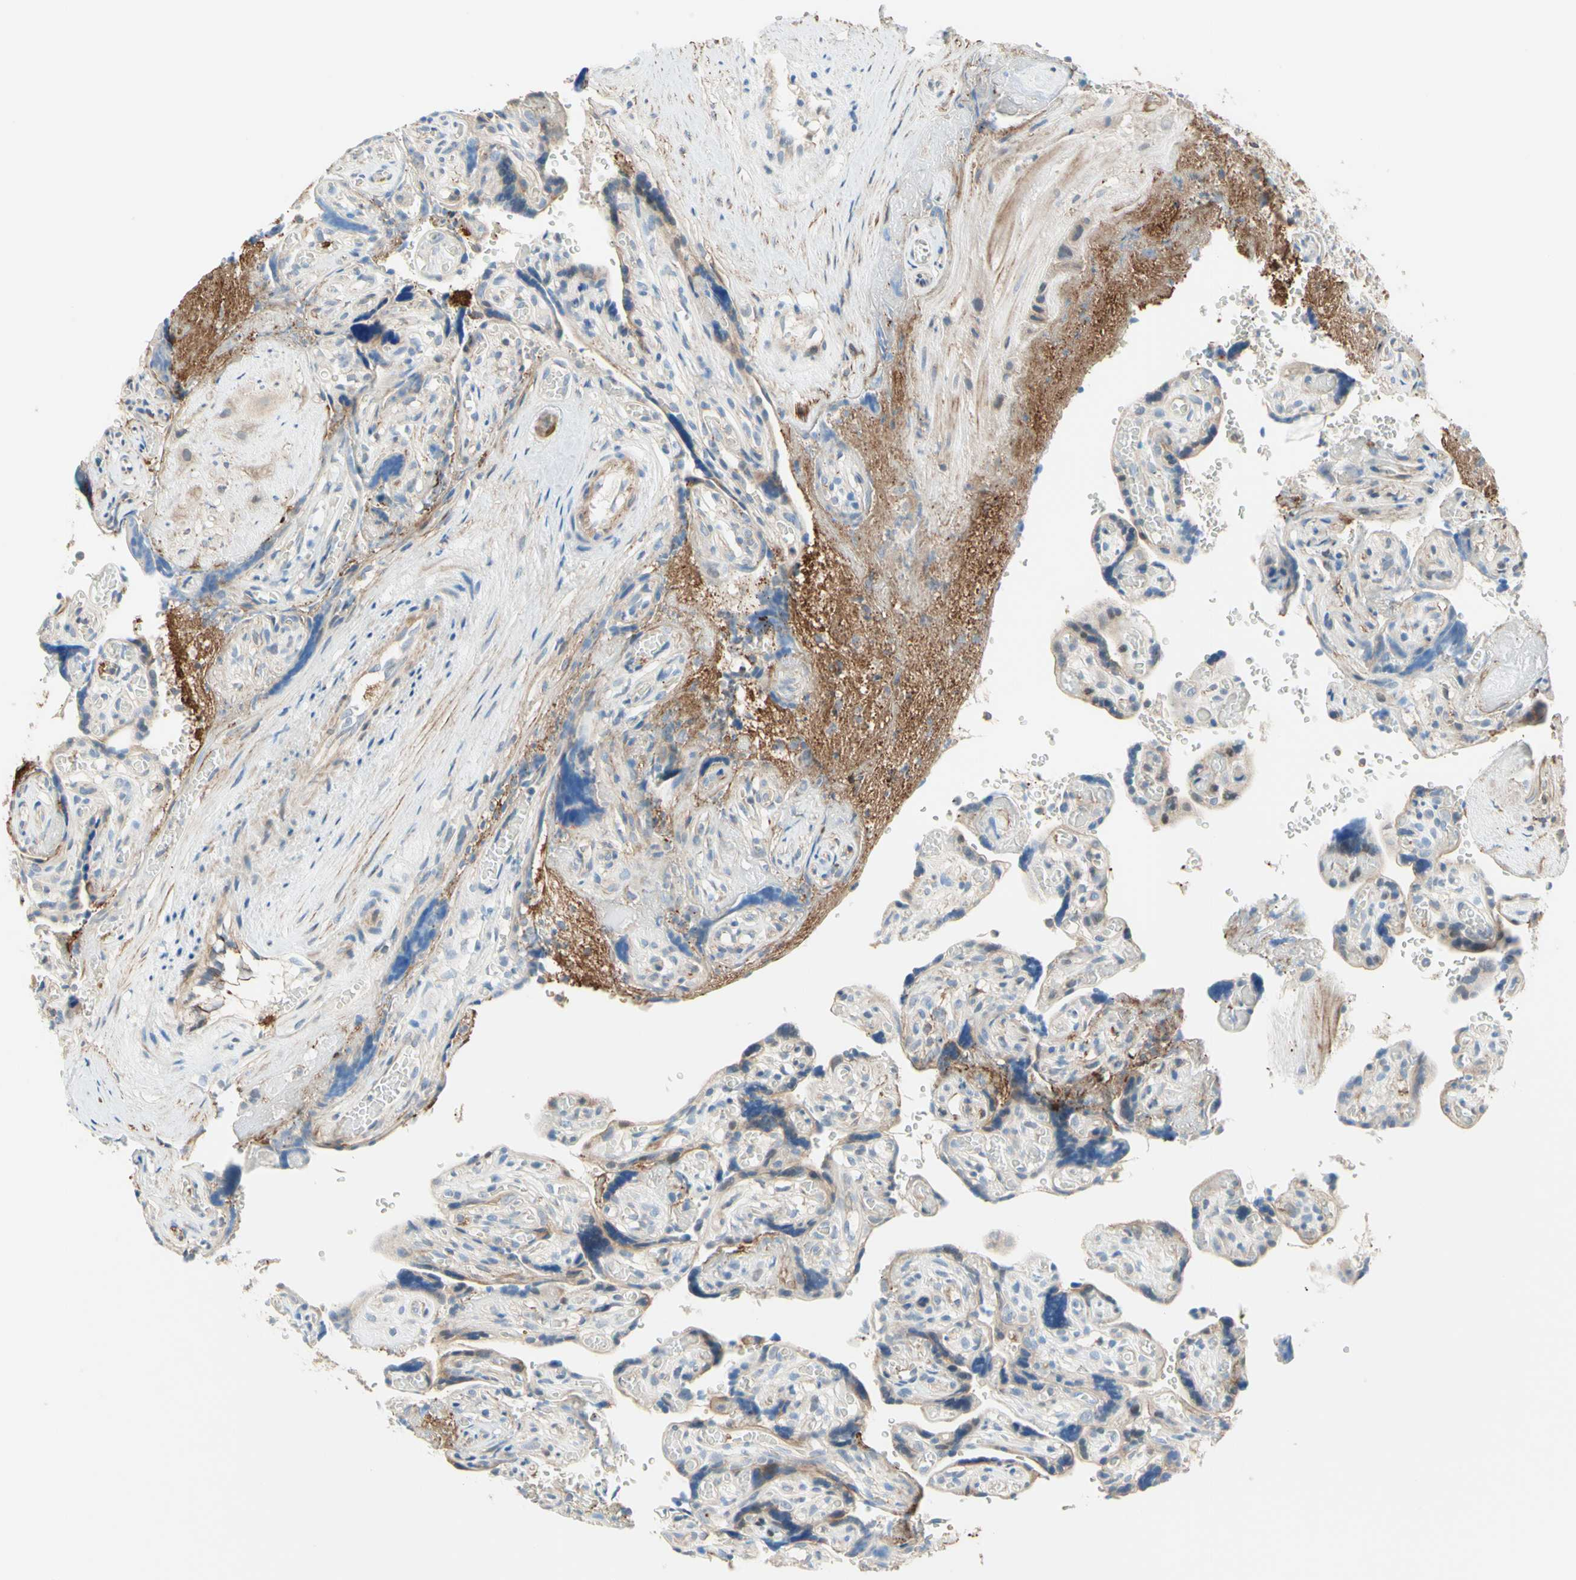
{"staining": {"intensity": "moderate", "quantity": "25%-75%", "location": "cytoplasmic/membranous"}, "tissue": "placenta", "cell_type": "Trophoblastic cells", "image_type": "normal", "snomed": [{"axis": "morphology", "description": "Normal tissue, NOS"}, {"axis": "topography", "description": "Placenta"}], "caption": "This image exhibits IHC staining of normal human placenta, with medium moderate cytoplasmic/membranous expression in about 25%-75% of trophoblastic cells.", "gene": "SEMA4C", "patient": {"sex": "female", "age": 30}}